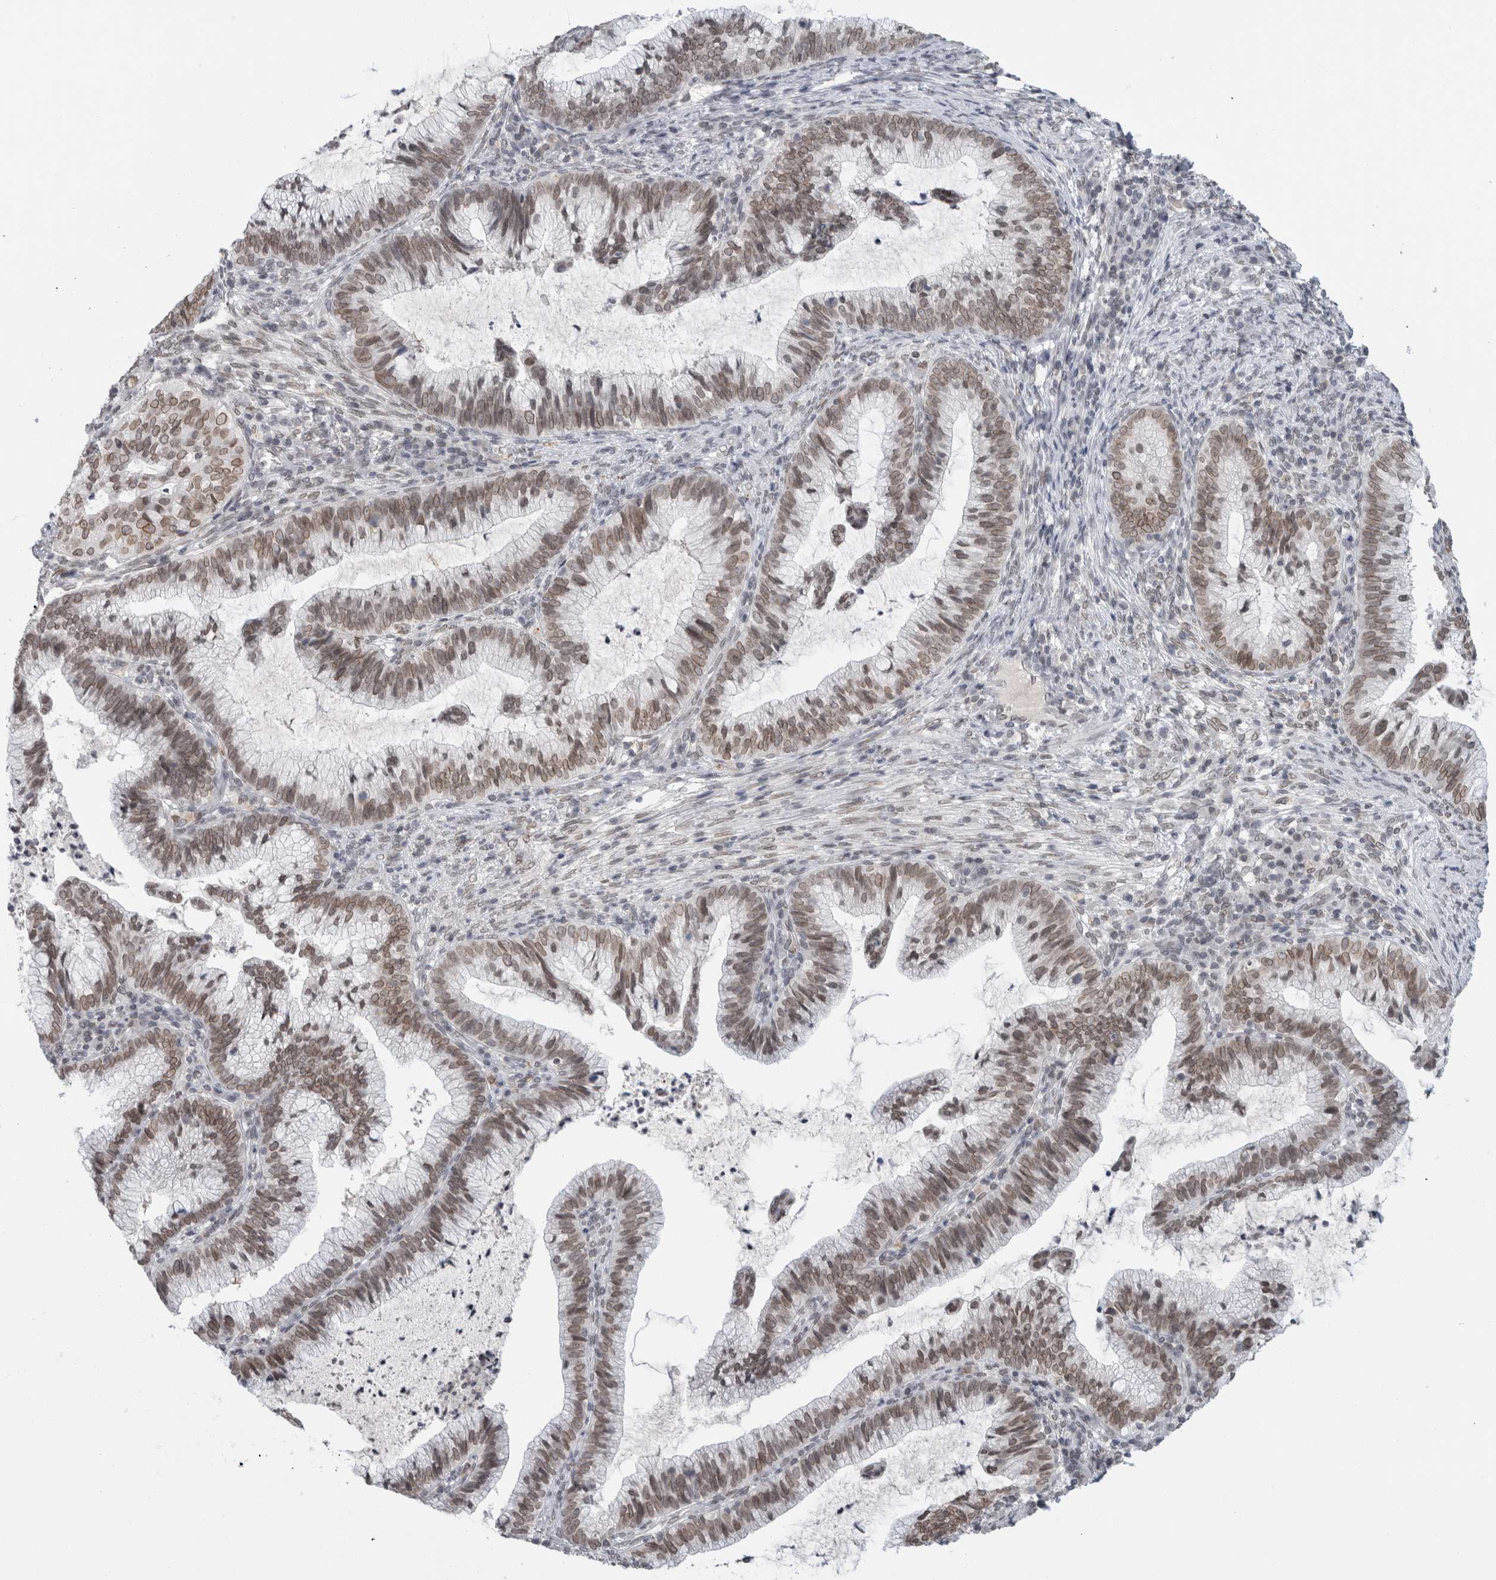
{"staining": {"intensity": "weak", "quantity": ">75%", "location": "cytoplasmic/membranous,nuclear"}, "tissue": "cervical cancer", "cell_type": "Tumor cells", "image_type": "cancer", "snomed": [{"axis": "morphology", "description": "Adenocarcinoma, NOS"}, {"axis": "topography", "description": "Cervix"}], "caption": "Immunohistochemistry (IHC) of cervical adenocarcinoma displays low levels of weak cytoplasmic/membranous and nuclear positivity in about >75% of tumor cells. Using DAB (3,3'-diaminobenzidine) (brown) and hematoxylin (blue) stains, captured at high magnification using brightfield microscopy.", "gene": "ZNF770", "patient": {"sex": "female", "age": 36}}